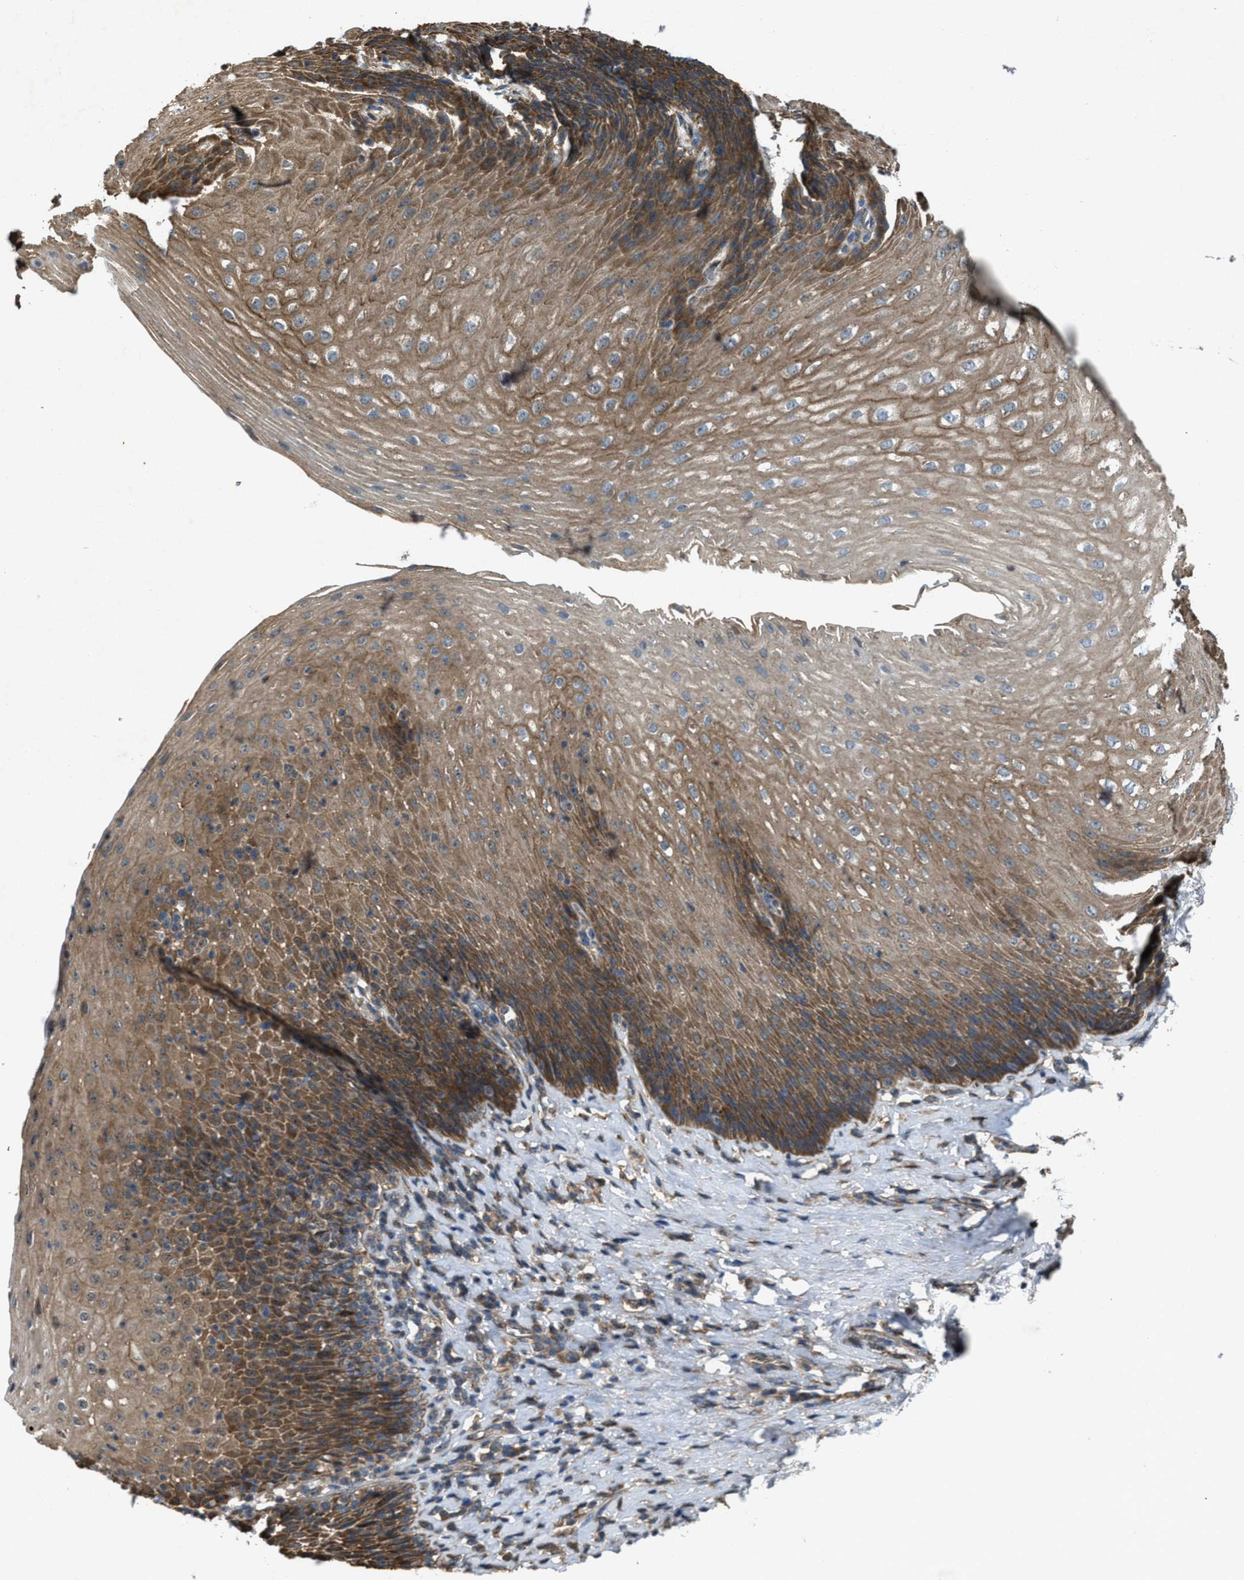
{"staining": {"intensity": "moderate", "quantity": ">75%", "location": "cytoplasmic/membranous"}, "tissue": "esophagus", "cell_type": "Squamous epithelial cells", "image_type": "normal", "snomed": [{"axis": "morphology", "description": "Normal tissue, NOS"}, {"axis": "topography", "description": "Esophagus"}], "caption": "Immunohistochemical staining of normal human esophagus demonstrates >75% levels of moderate cytoplasmic/membranous protein staining in about >75% of squamous epithelial cells.", "gene": "PDP2", "patient": {"sex": "female", "age": 61}}